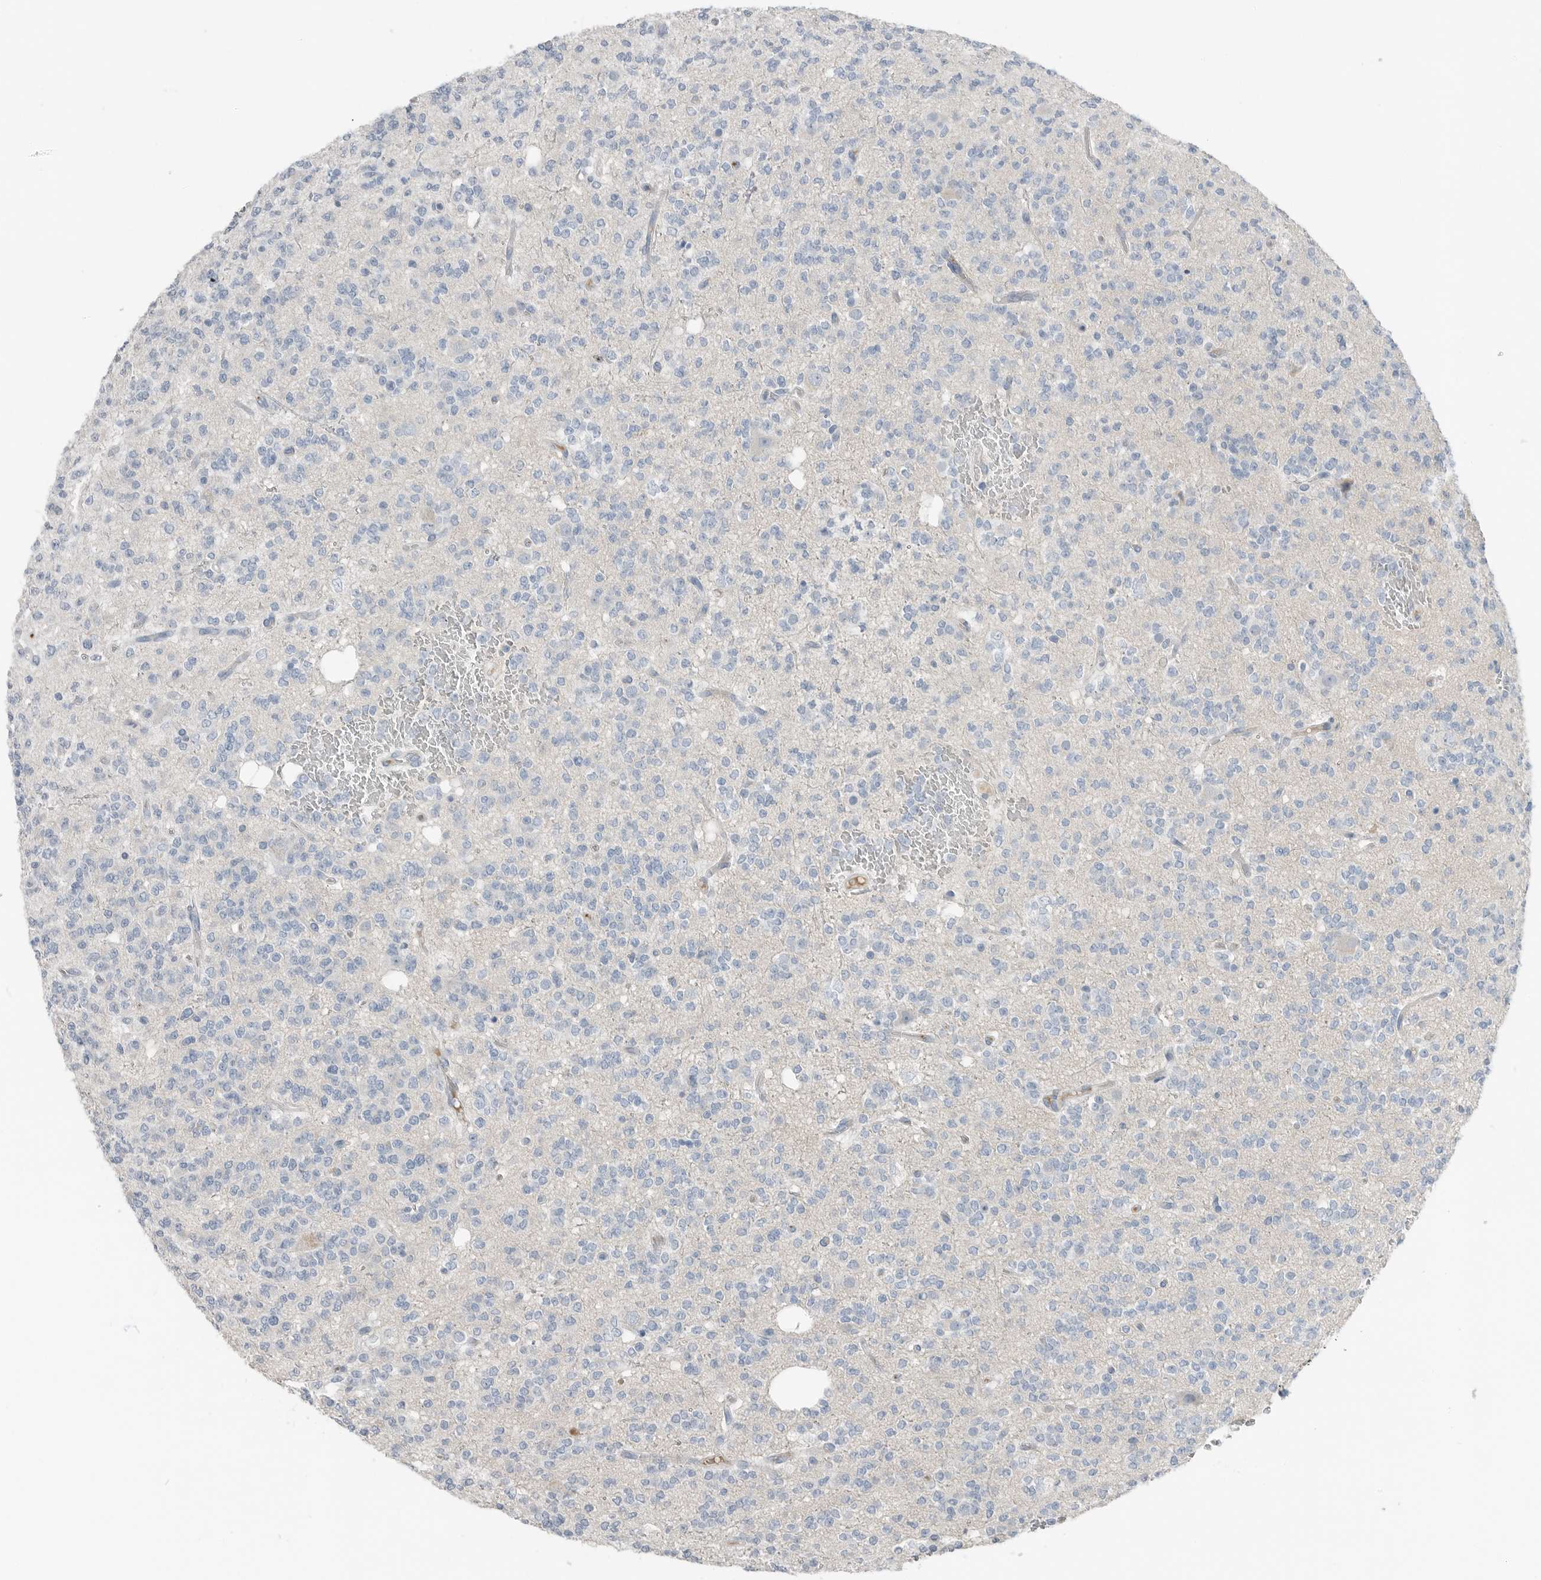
{"staining": {"intensity": "negative", "quantity": "none", "location": "none"}, "tissue": "glioma", "cell_type": "Tumor cells", "image_type": "cancer", "snomed": [{"axis": "morphology", "description": "Glioma, malignant, Low grade"}, {"axis": "topography", "description": "Brain"}], "caption": "The immunohistochemistry micrograph has no significant staining in tumor cells of glioma tissue.", "gene": "SERPINB7", "patient": {"sex": "male", "age": 38}}